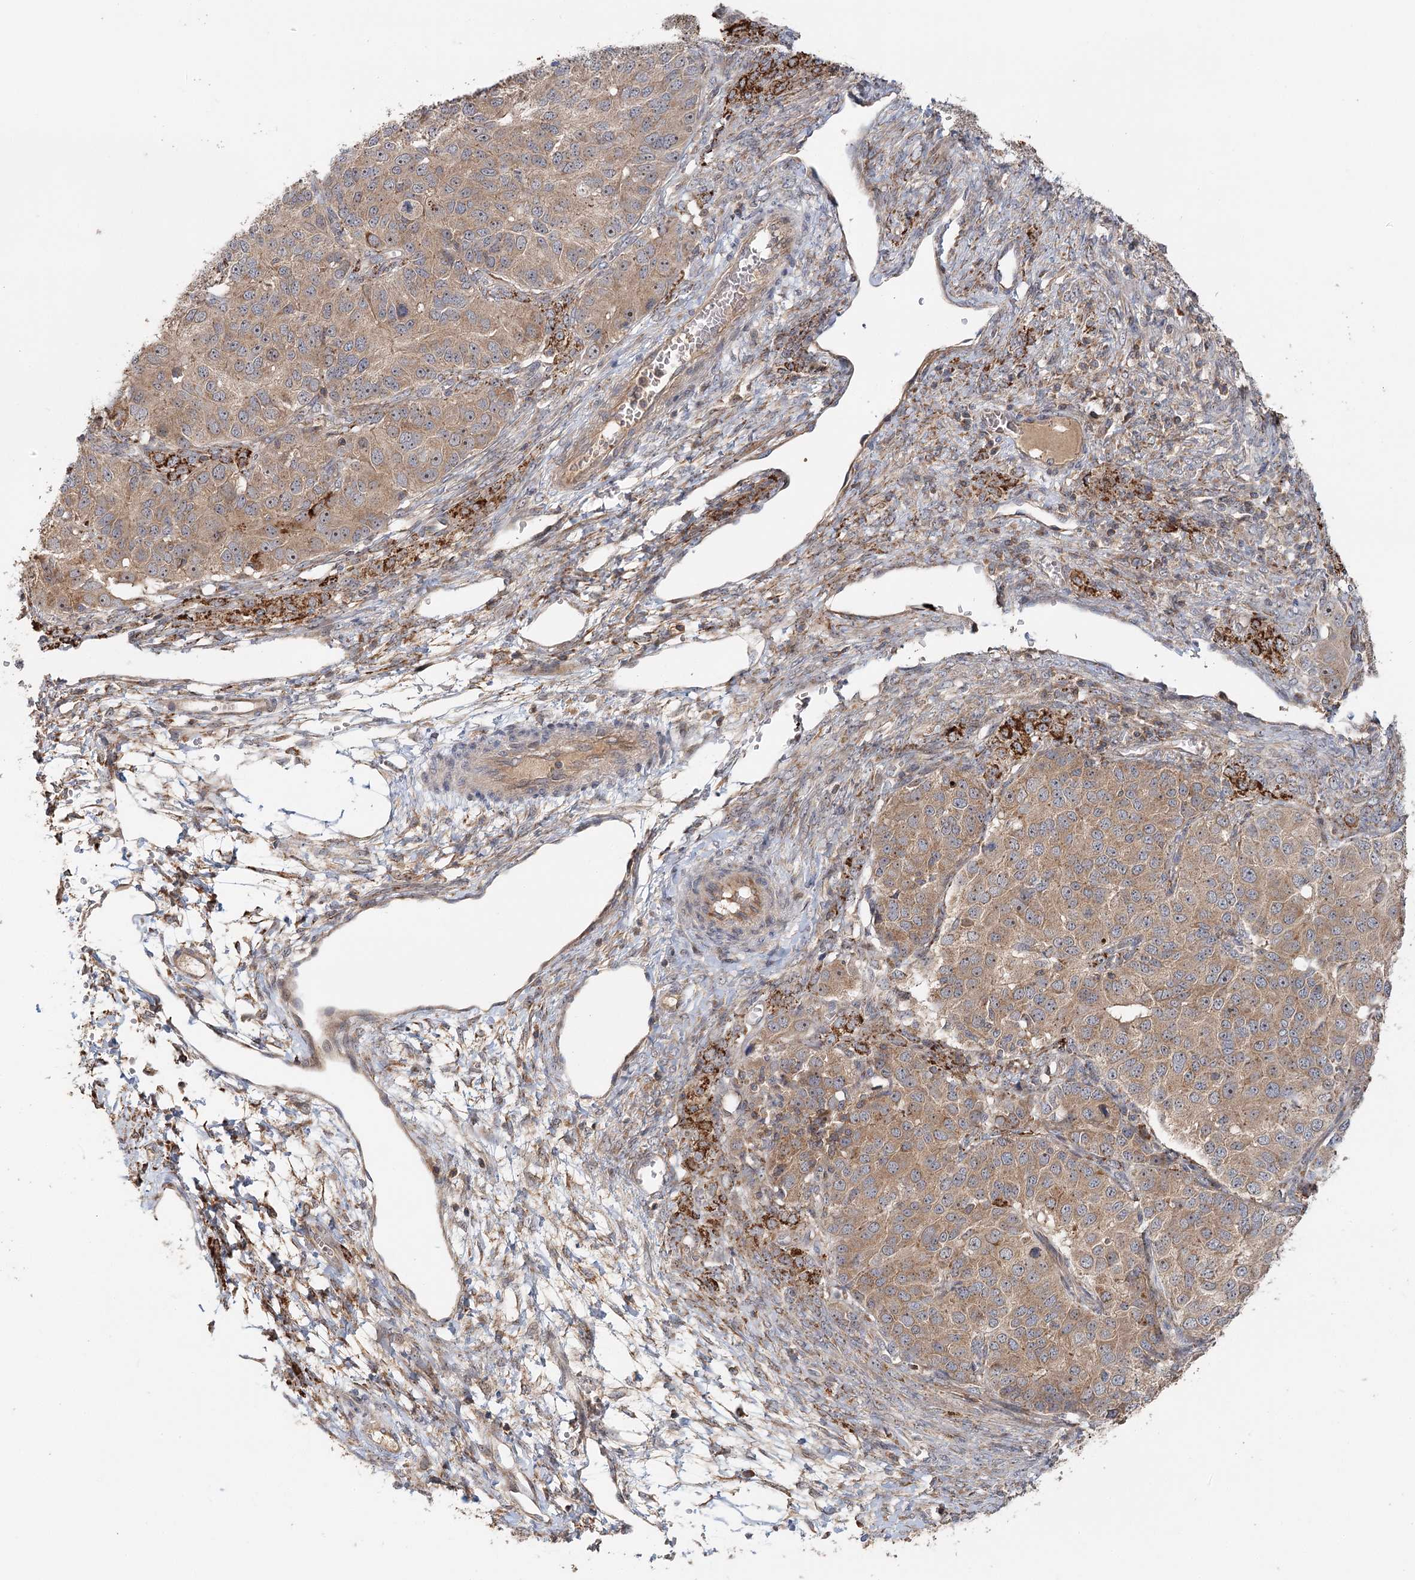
{"staining": {"intensity": "weak", "quantity": ">75%", "location": "cytoplasmic/membranous,nuclear"}, "tissue": "ovarian cancer", "cell_type": "Tumor cells", "image_type": "cancer", "snomed": [{"axis": "morphology", "description": "Carcinoma, endometroid"}, {"axis": "topography", "description": "Ovary"}], "caption": "Protein analysis of ovarian cancer (endometroid carcinoma) tissue reveals weak cytoplasmic/membranous and nuclear expression in approximately >75% of tumor cells.", "gene": "RAPGEF6", "patient": {"sex": "female", "age": 51}}